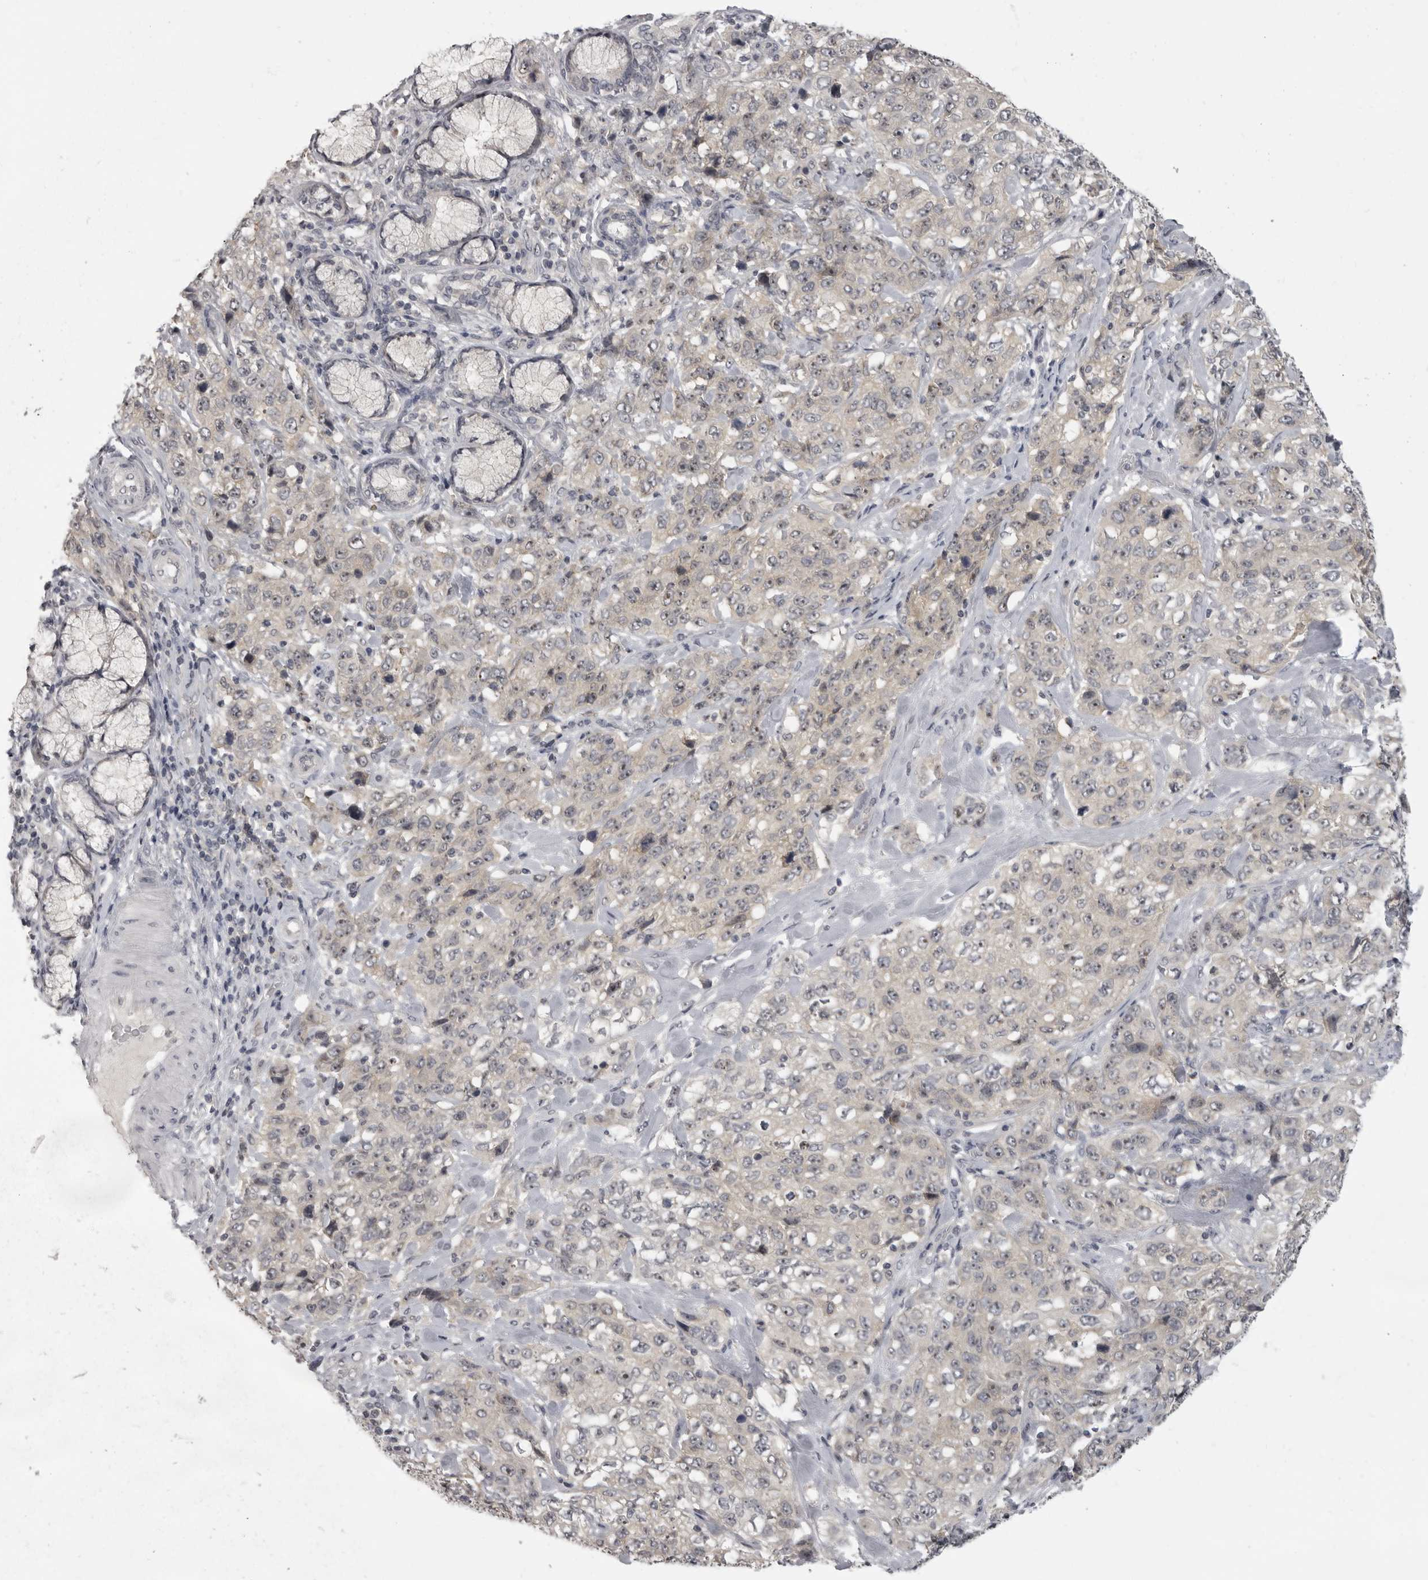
{"staining": {"intensity": "negative", "quantity": "none", "location": "none"}, "tissue": "stomach cancer", "cell_type": "Tumor cells", "image_type": "cancer", "snomed": [{"axis": "morphology", "description": "Adenocarcinoma, NOS"}, {"axis": "topography", "description": "Stomach"}], "caption": "Tumor cells are negative for brown protein staining in stomach cancer (adenocarcinoma).", "gene": "MRTO4", "patient": {"sex": "male", "age": 48}}